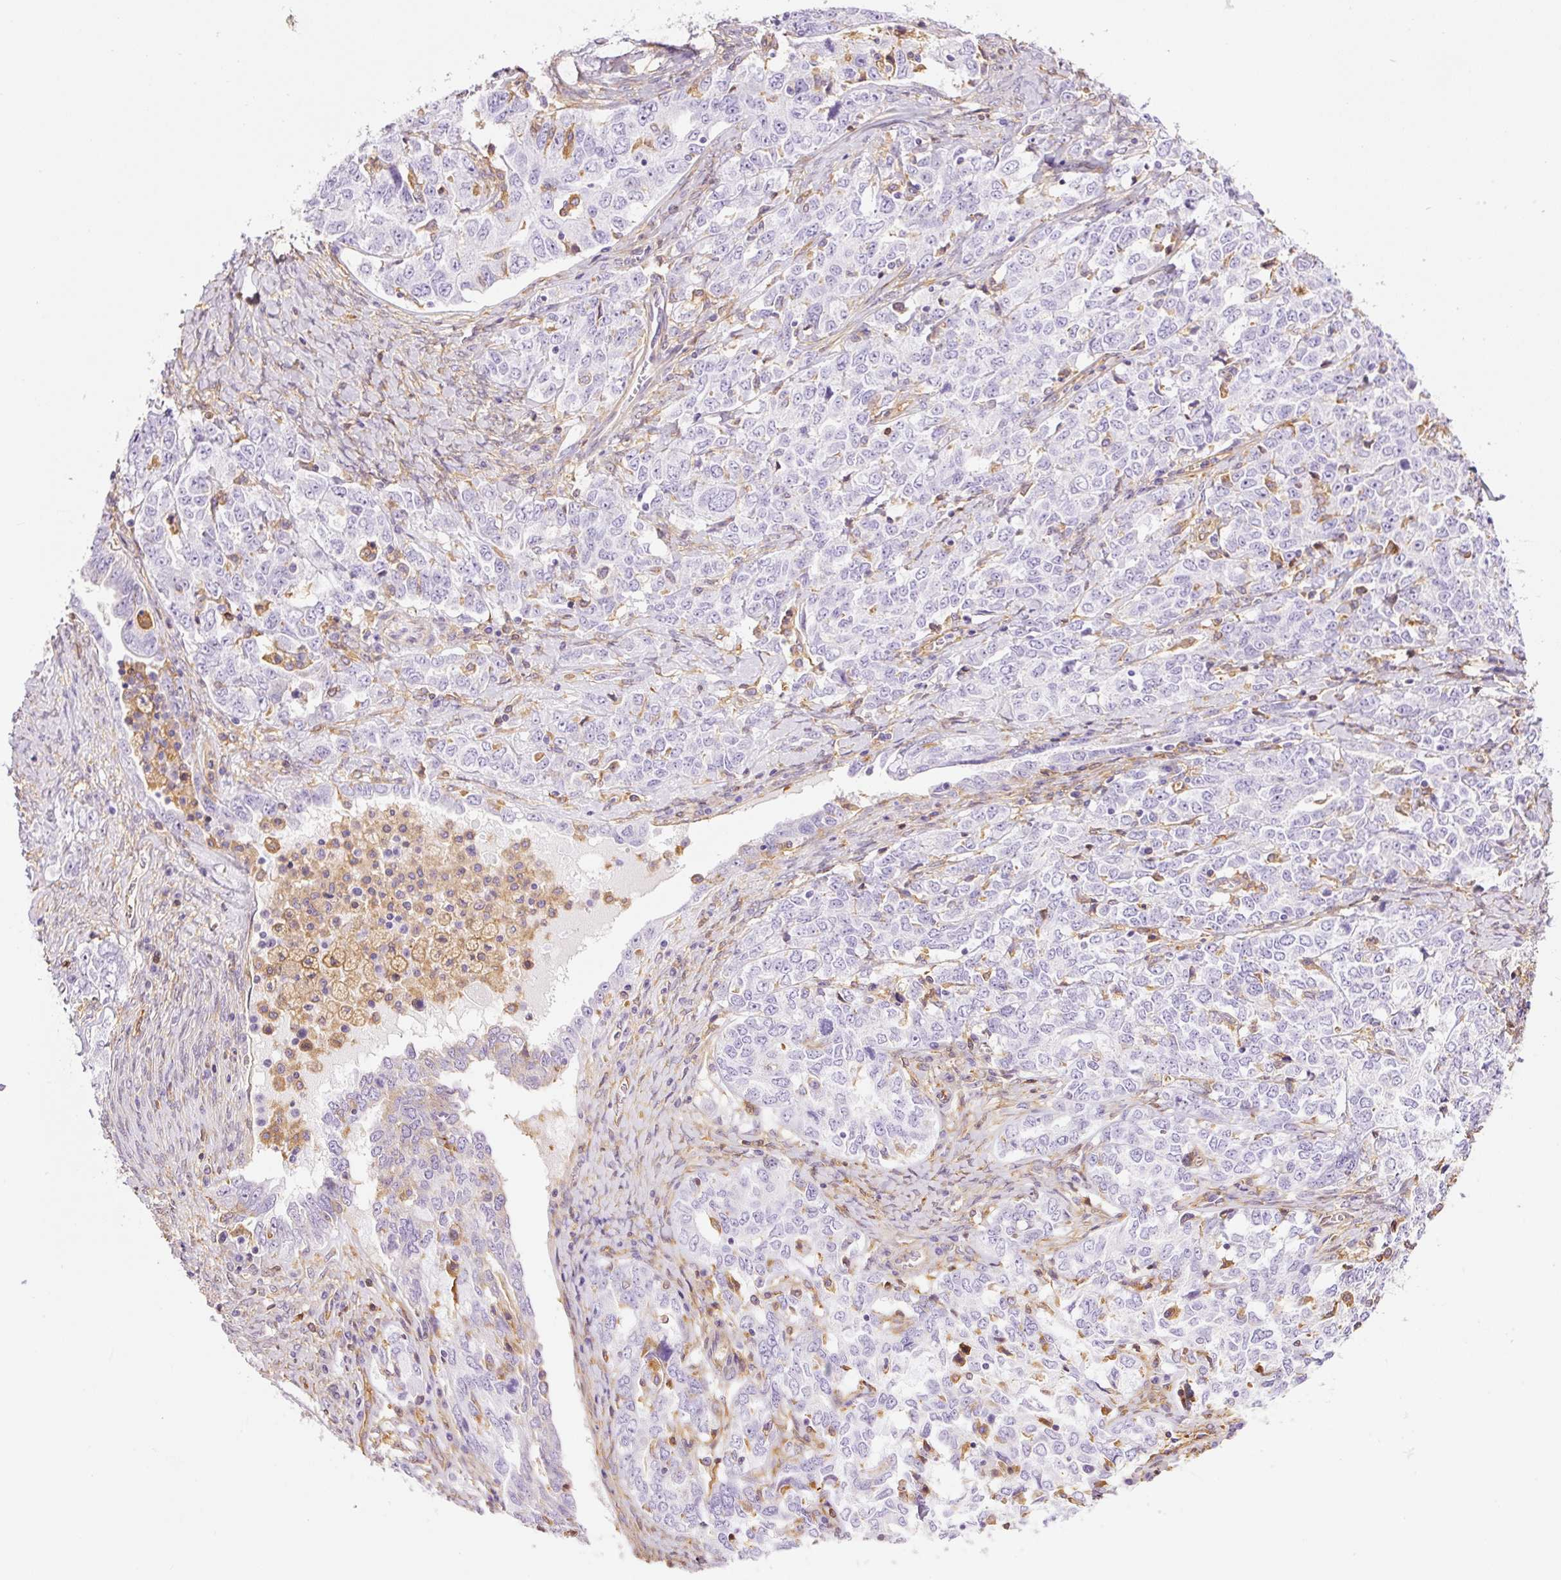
{"staining": {"intensity": "negative", "quantity": "none", "location": "none"}, "tissue": "ovarian cancer", "cell_type": "Tumor cells", "image_type": "cancer", "snomed": [{"axis": "morphology", "description": "Carcinoma, endometroid"}, {"axis": "topography", "description": "Ovary"}], "caption": "The histopathology image shows no staining of tumor cells in endometroid carcinoma (ovarian).", "gene": "IL10RB", "patient": {"sex": "female", "age": 62}}